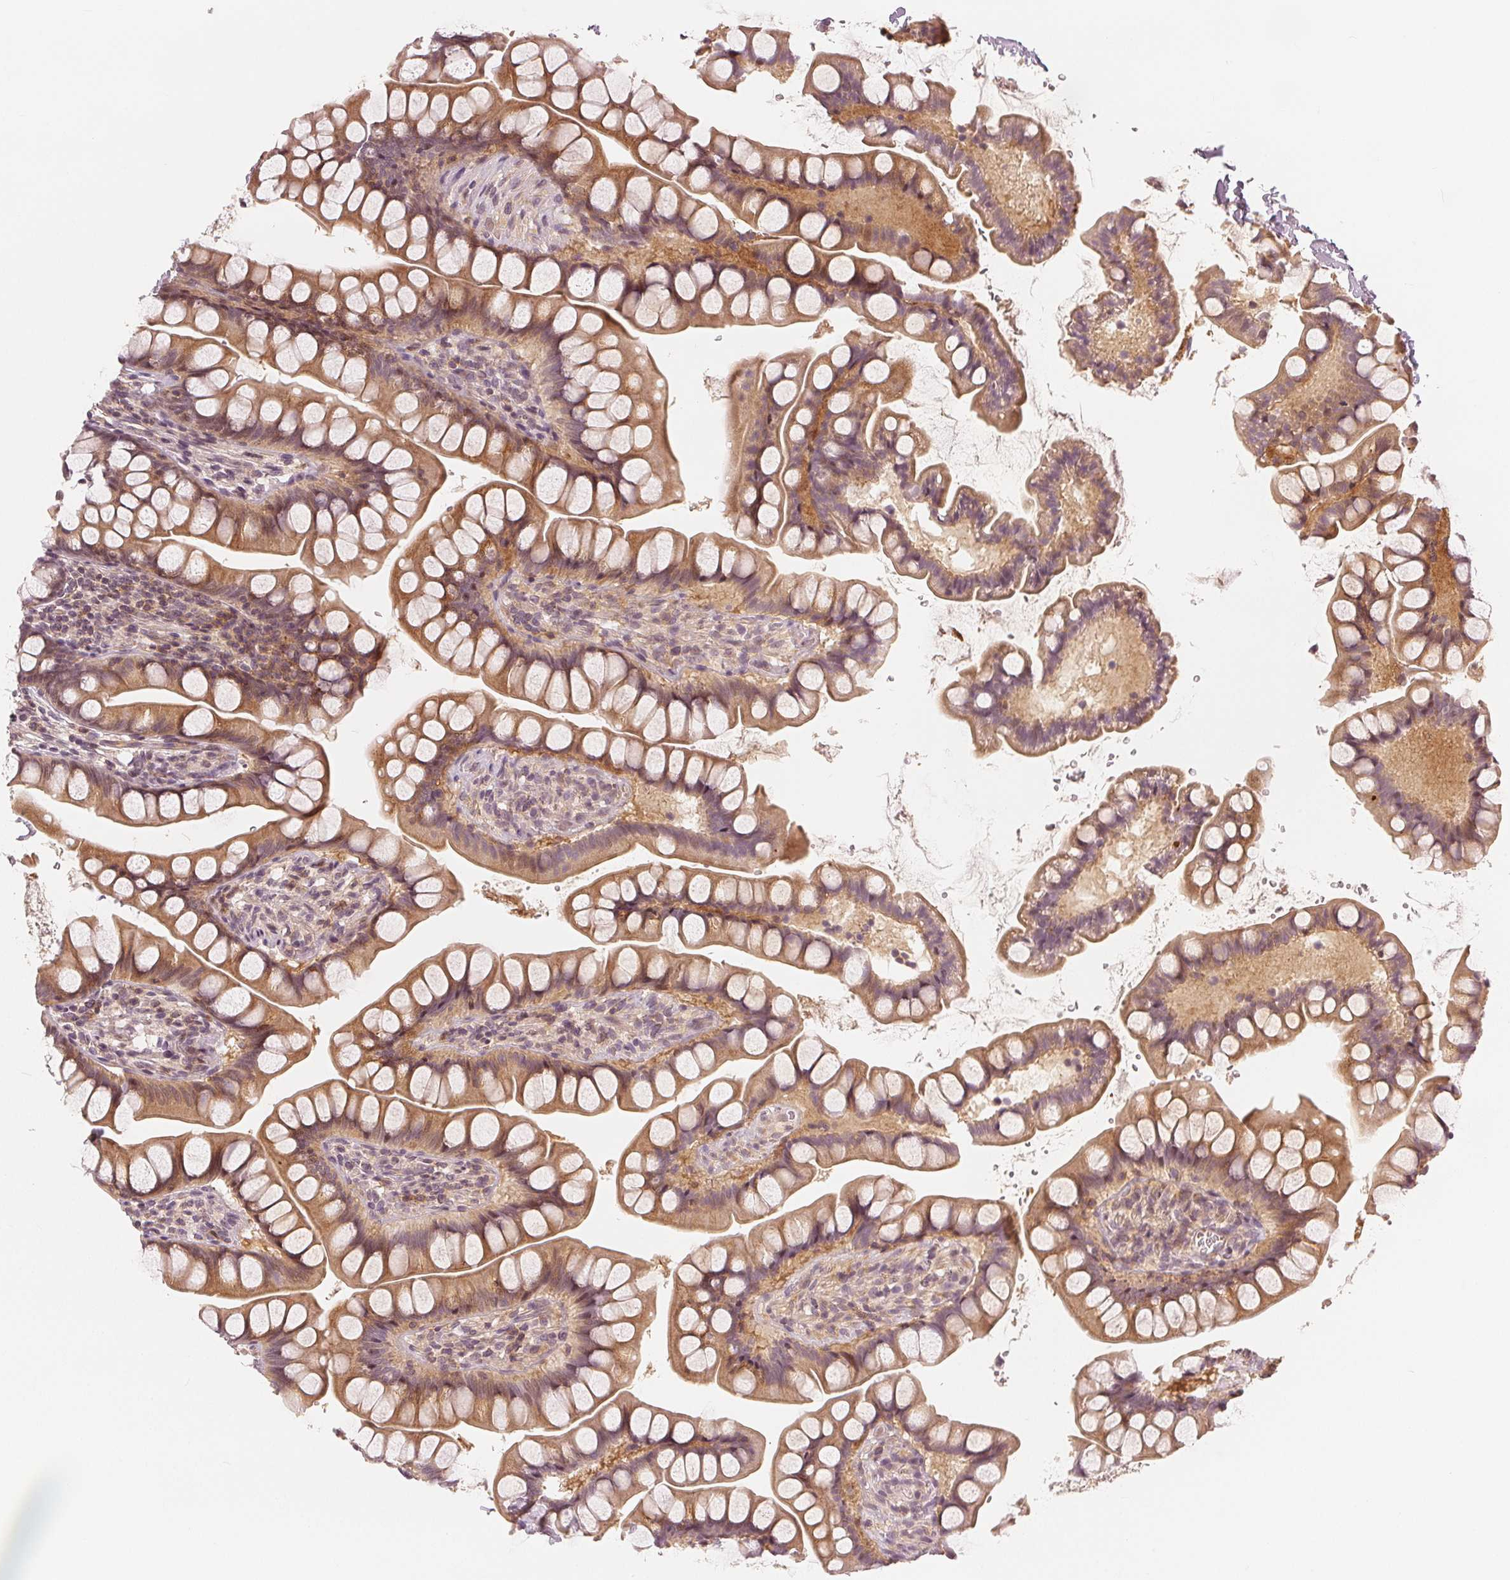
{"staining": {"intensity": "weak", "quantity": ">75%", "location": "cytoplasmic/membranous,nuclear"}, "tissue": "small intestine", "cell_type": "Glandular cells", "image_type": "normal", "snomed": [{"axis": "morphology", "description": "Normal tissue, NOS"}, {"axis": "topography", "description": "Small intestine"}], "caption": "IHC (DAB (3,3'-diaminobenzidine)) staining of unremarkable small intestine exhibits weak cytoplasmic/membranous,nuclear protein staining in about >75% of glandular cells.", "gene": "SLC34A1", "patient": {"sex": "male", "age": 70}}